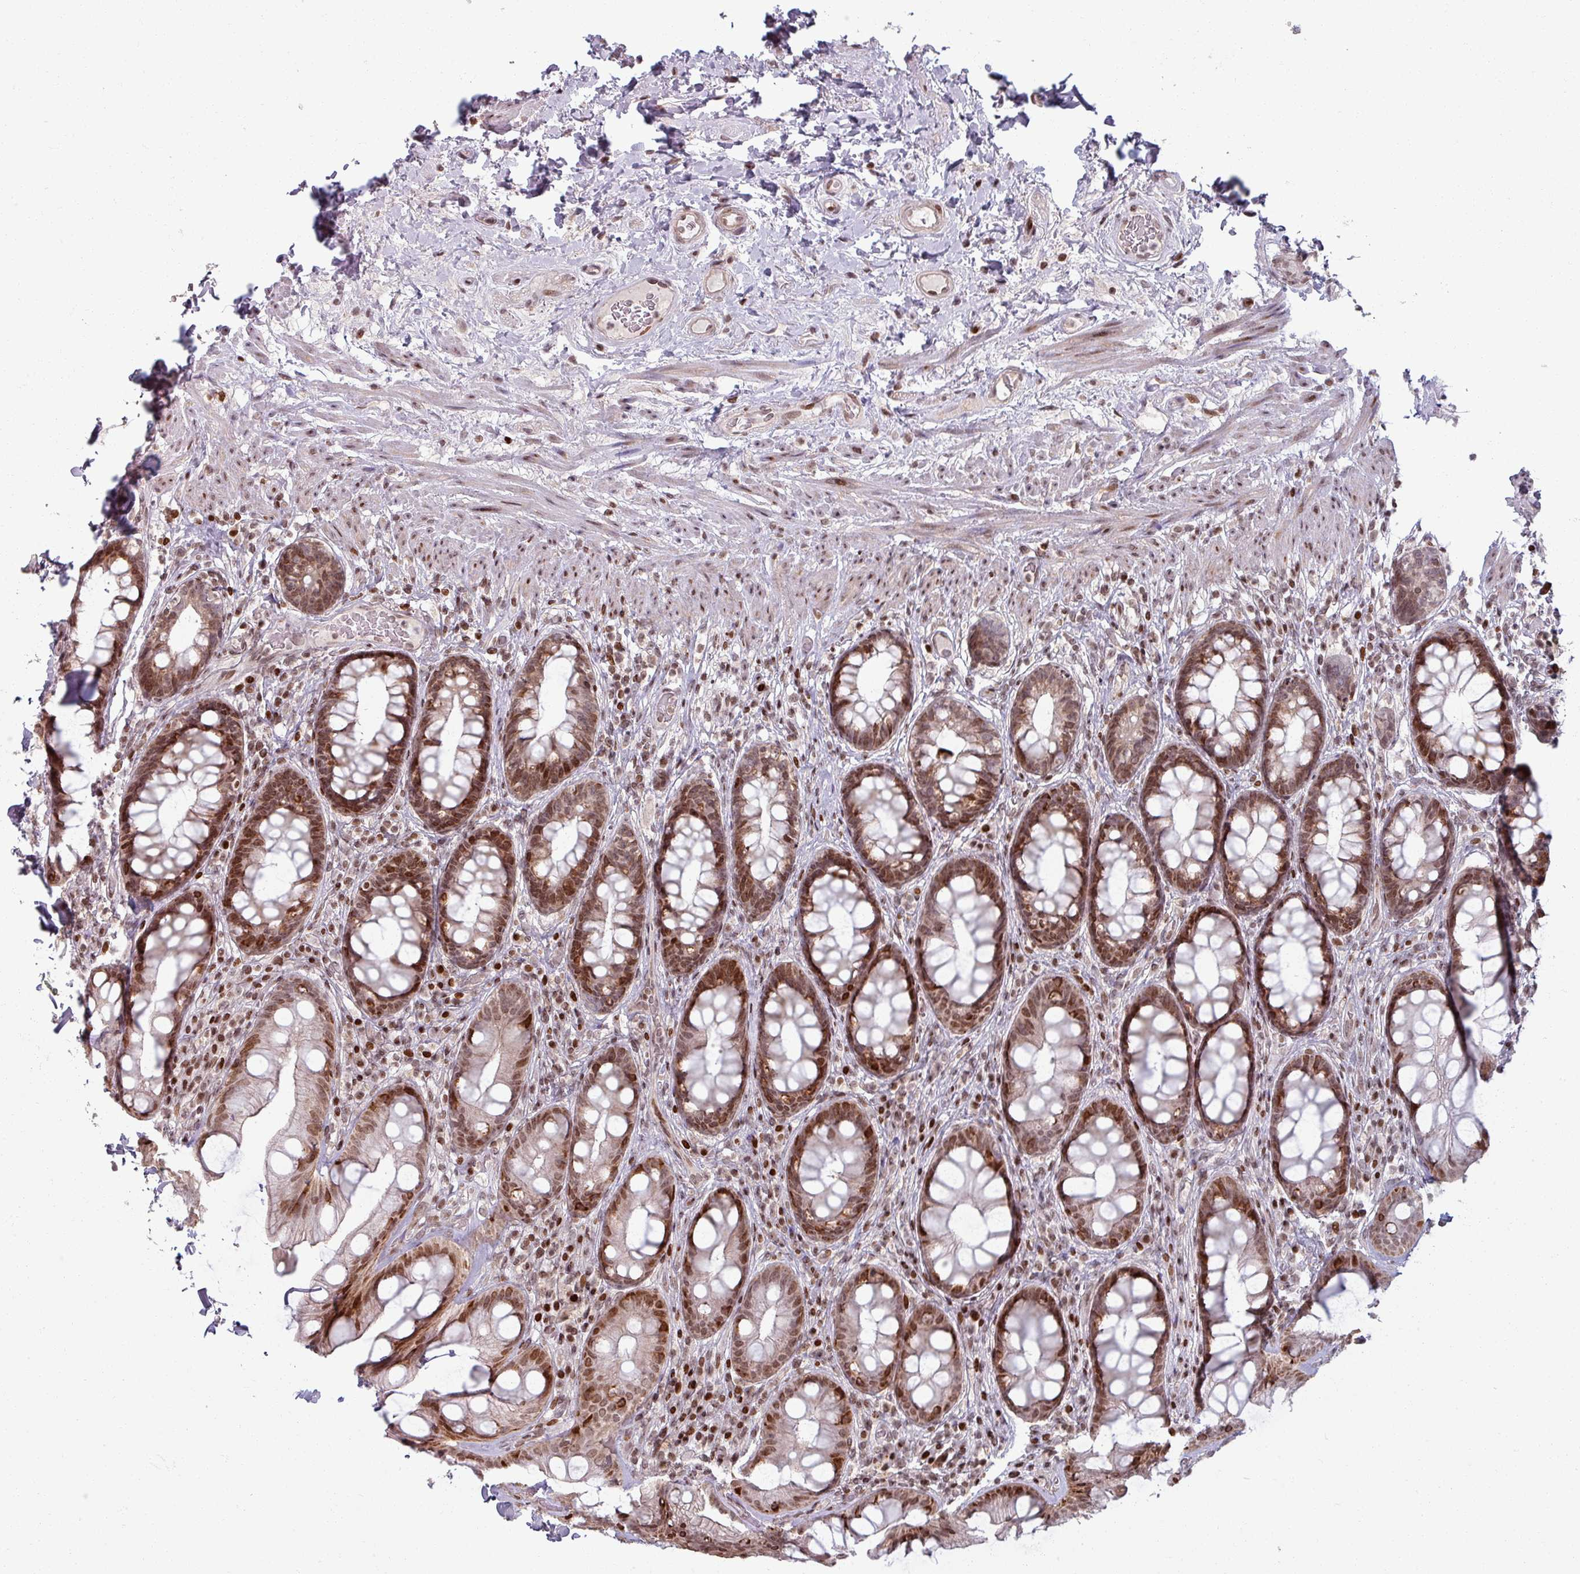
{"staining": {"intensity": "moderate", "quantity": ">75%", "location": "nuclear"}, "tissue": "rectum", "cell_type": "Glandular cells", "image_type": "normal", "snomed": [{"axis": "morphology", "description": "Normal tissue, NOS"}, {"axis": "topography", "description": "Rectum"}], "caption": "Human rectum stained for a protein (brown) exhibits moderate nuclear positive expression in approximately >75% of glandular cells.", "gene": "NCOR1", "patient": {"sex": "male", "age": 74}}